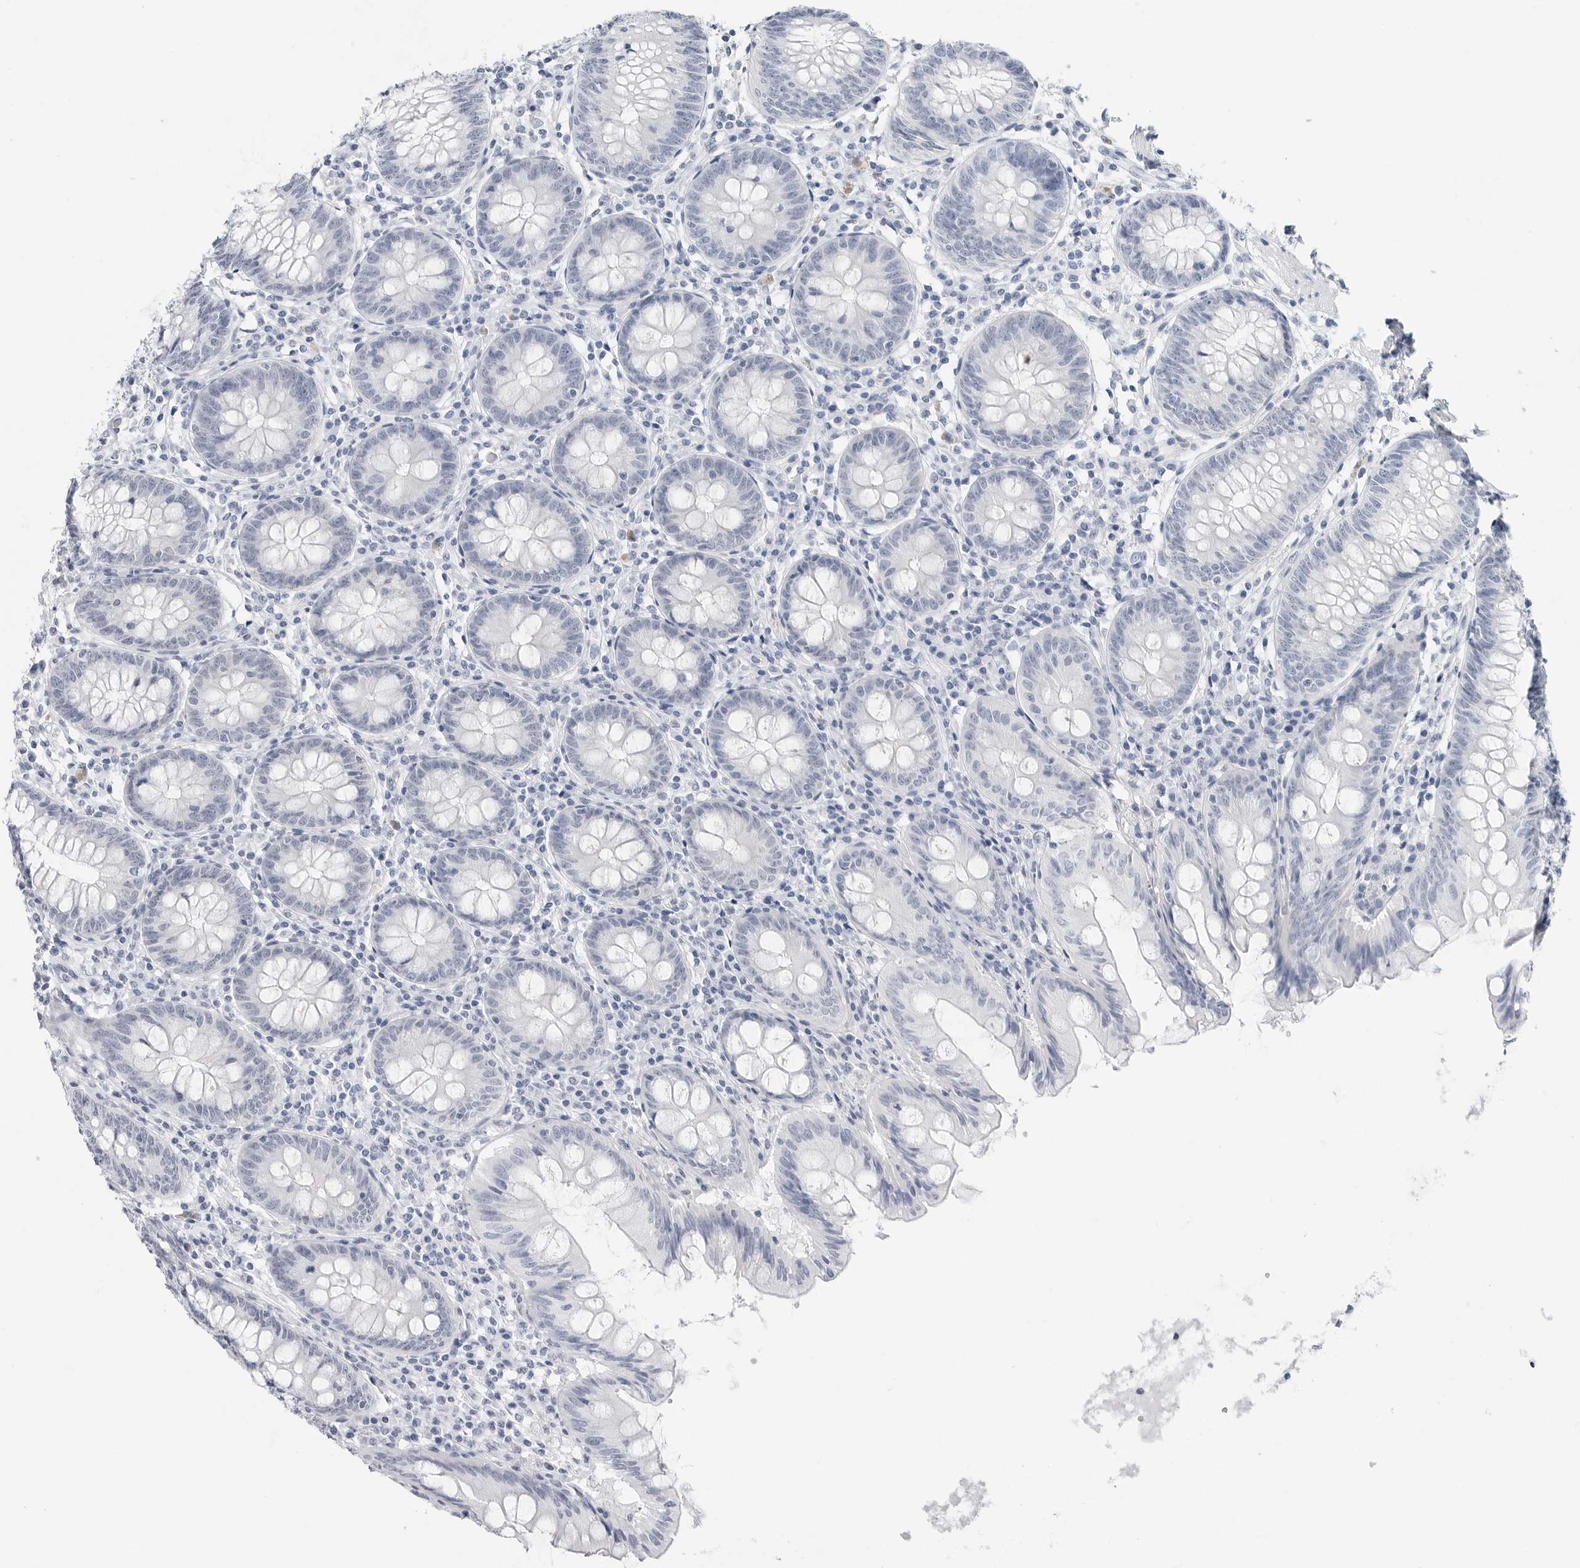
{"staining": {"intensity": "negative", "quantity": "none", "location": "none"}, "tissue": "appendix", "cell_type": "Glandular cells", "image_type": "normal", "snomed": [{"axis": "morphology", "description": "Normal tissue, NOS"}, {"axis": "topography", "description": "Appendix"}], "caption": "Glandular cells are negative for brown protein staining in normal appendix.", "gene": "SLC19A1", "patient": {"sex": "female", "age": 54}}